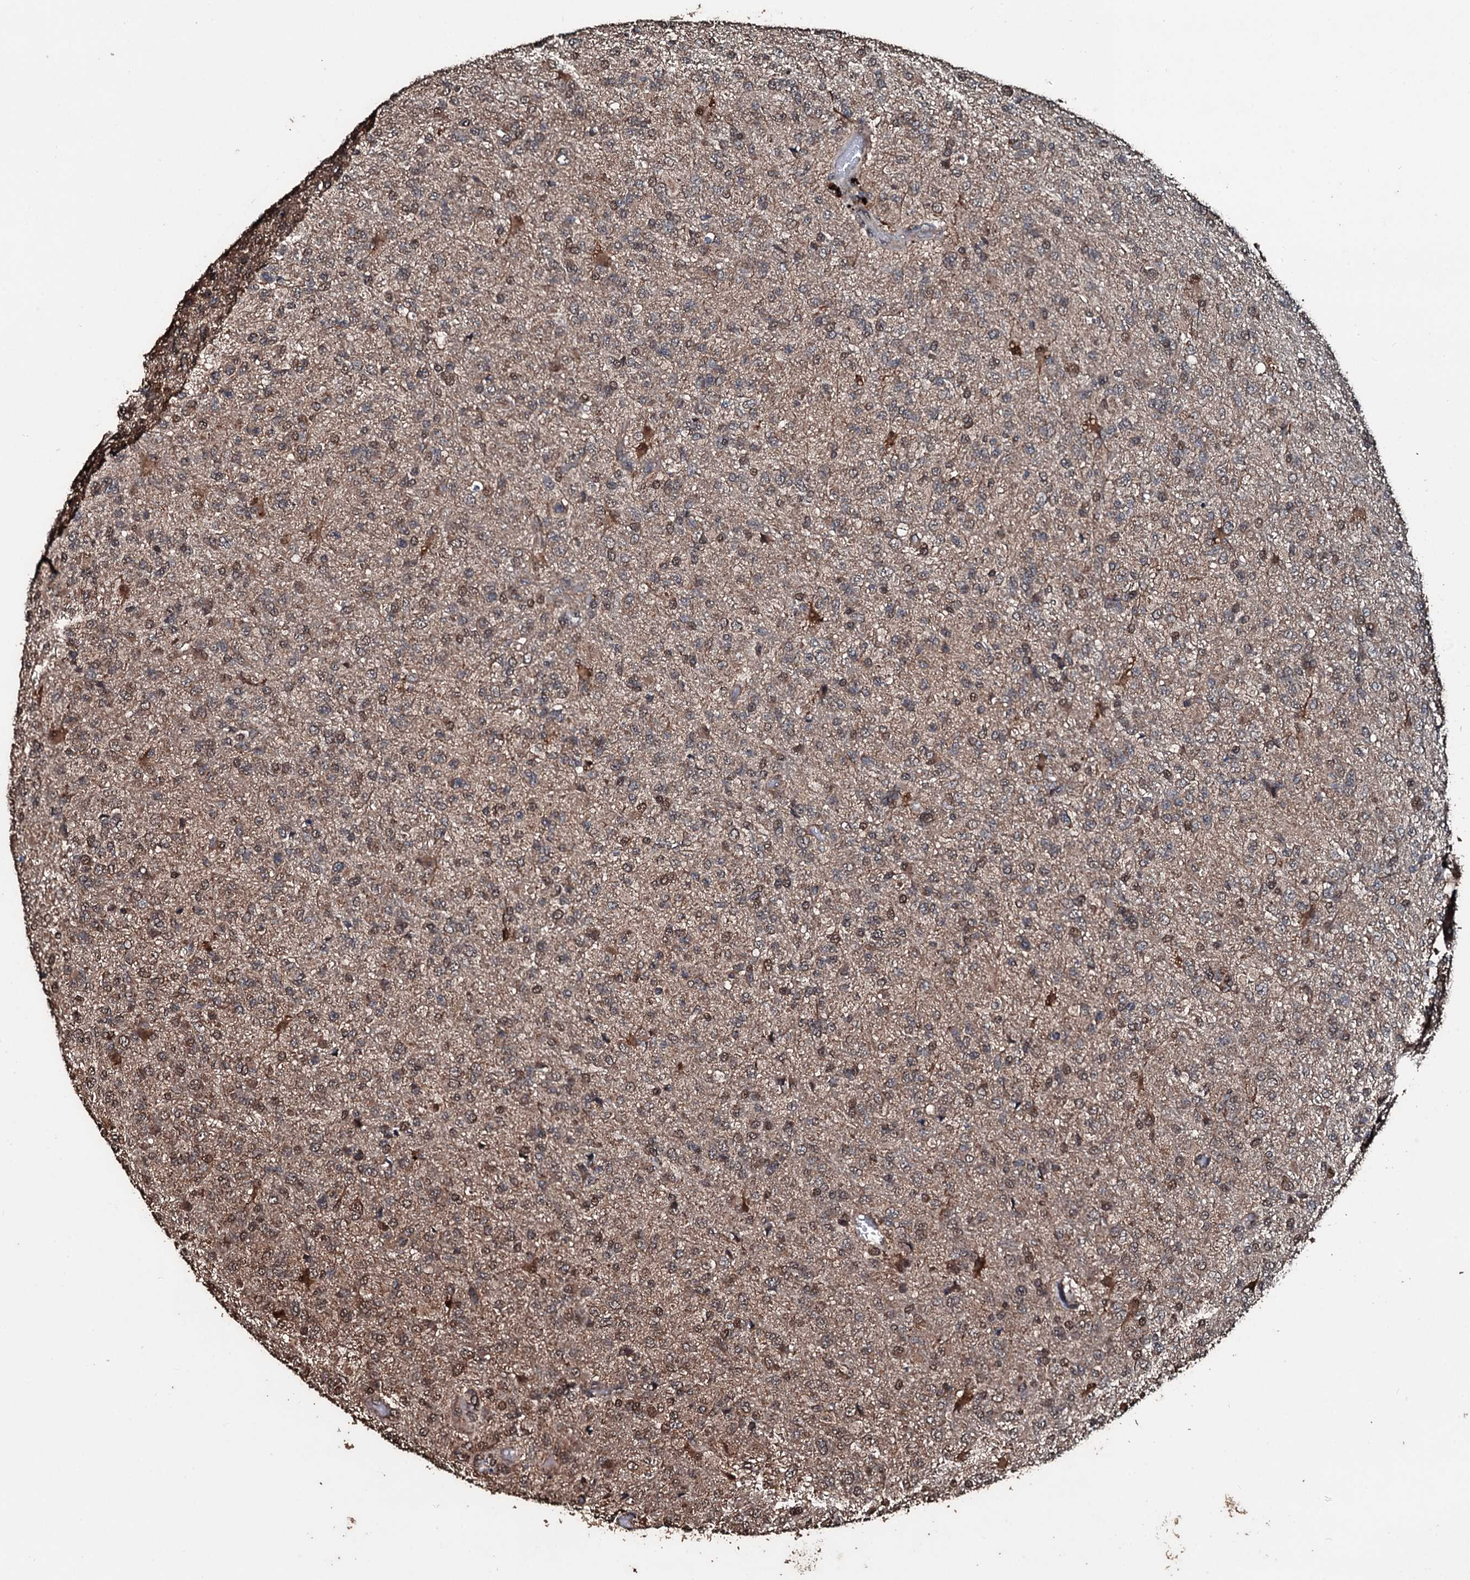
{"staining": {"intensity": "moderate", "quantity": "25%-75%", "location": "cytoplasmic/membranous,nuclear"}, "tissue": "glioma", "cell_type": "Tumor cells", "image_type": "cancer", "snomed": [{"axis": "morphology", "description": "Glioma, malignant, High grade"}, {"axis": "topography", "description": "Brain"}], "caption": "Brown immunohistochemical staining in human malignant high-grade glioma shows moderate cytoplasmic/membranous and nuclear positivity in approximately 25%-75% of tumor cells.", "gene": "FAAP24", "patient": {"sex": "female", "age": 74}}